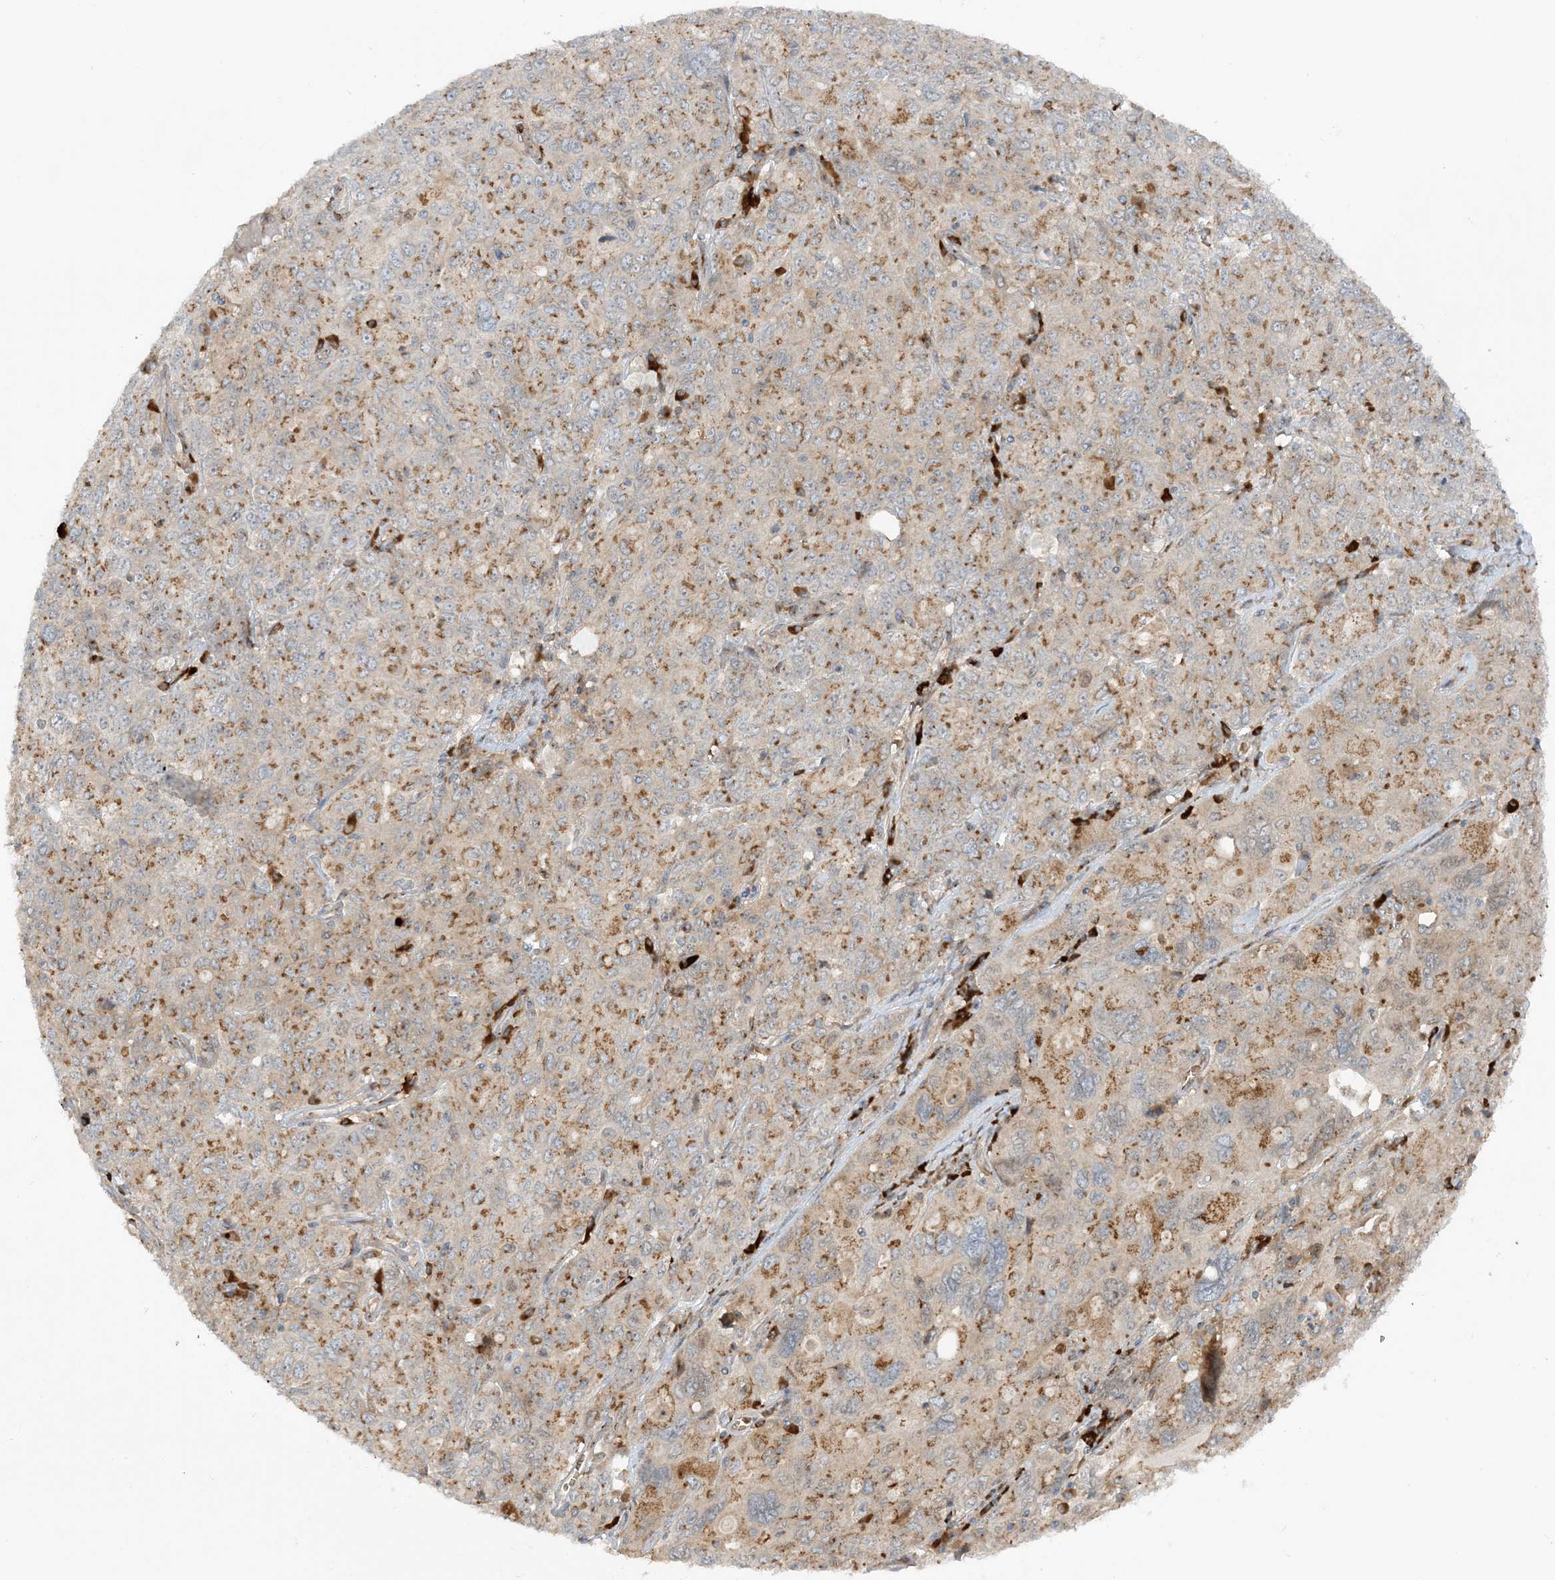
{"staining": {"intensity": "moderate", "quantity": ">75%", "location": "cytoplasmic/membranous"}, "tissue": "ovarian cancer", "cell_type": "Tumor cells", "image_type": "cancer", "snomed": [{"axis": "morphology", "description": "Carcinoma, endometroid"}, {"axis": "topography", "description": "Ovary"}], "caption": "Moderate cytoplasmic/membranous expression for a protein is appreciated in about >75% of tumor cells of ovarian cancer using immunohistochemistry (IHC).", "gene": "RPP40", "patient": {"sex": "female", "age": 62}}